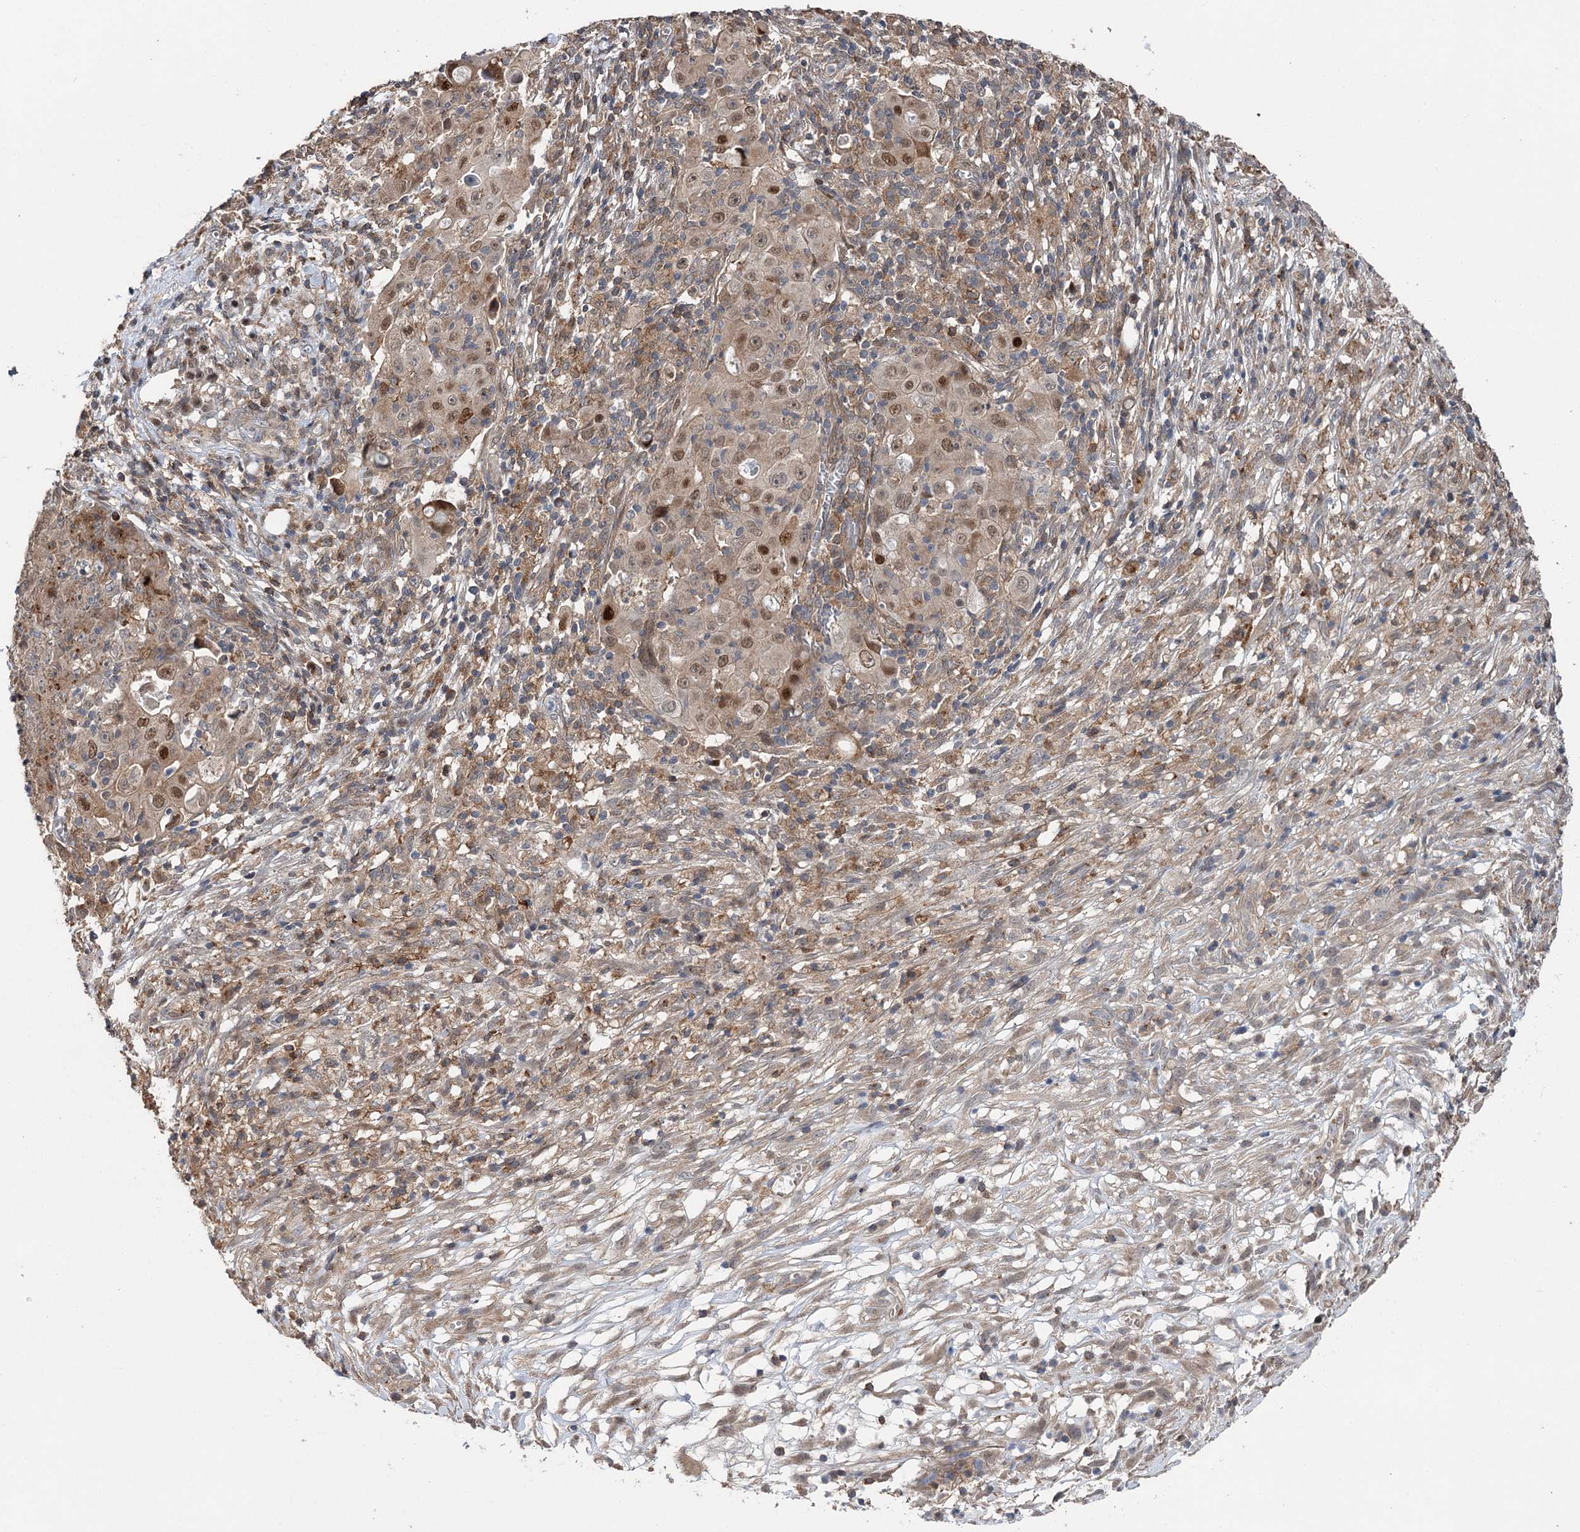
{"staining": {"intensity": "moderate", "quantity": "25%-75%", "location": "nuclear"}, "tissue": "ovarian cancer", "cell_type": "Tumor cells", "image_type": "cancer", "snomed": [{"axis": "morphology", "description": "Carcinoma, endometroid"}, {"axis": "topography", "description": "Ovary"}], "caption": "Brown immunohistochemical staining in endometroid carcinoma (ovarian) demonstrates moderate nuclear expression in approximately 25%-75% of tumor cells. (Stains: DAB in brown, nuclei in blue, Microscopy: brightfield microscopy at high magnification).", "gene": "STX6", "patient": {"sex": "female", "age": 42}}